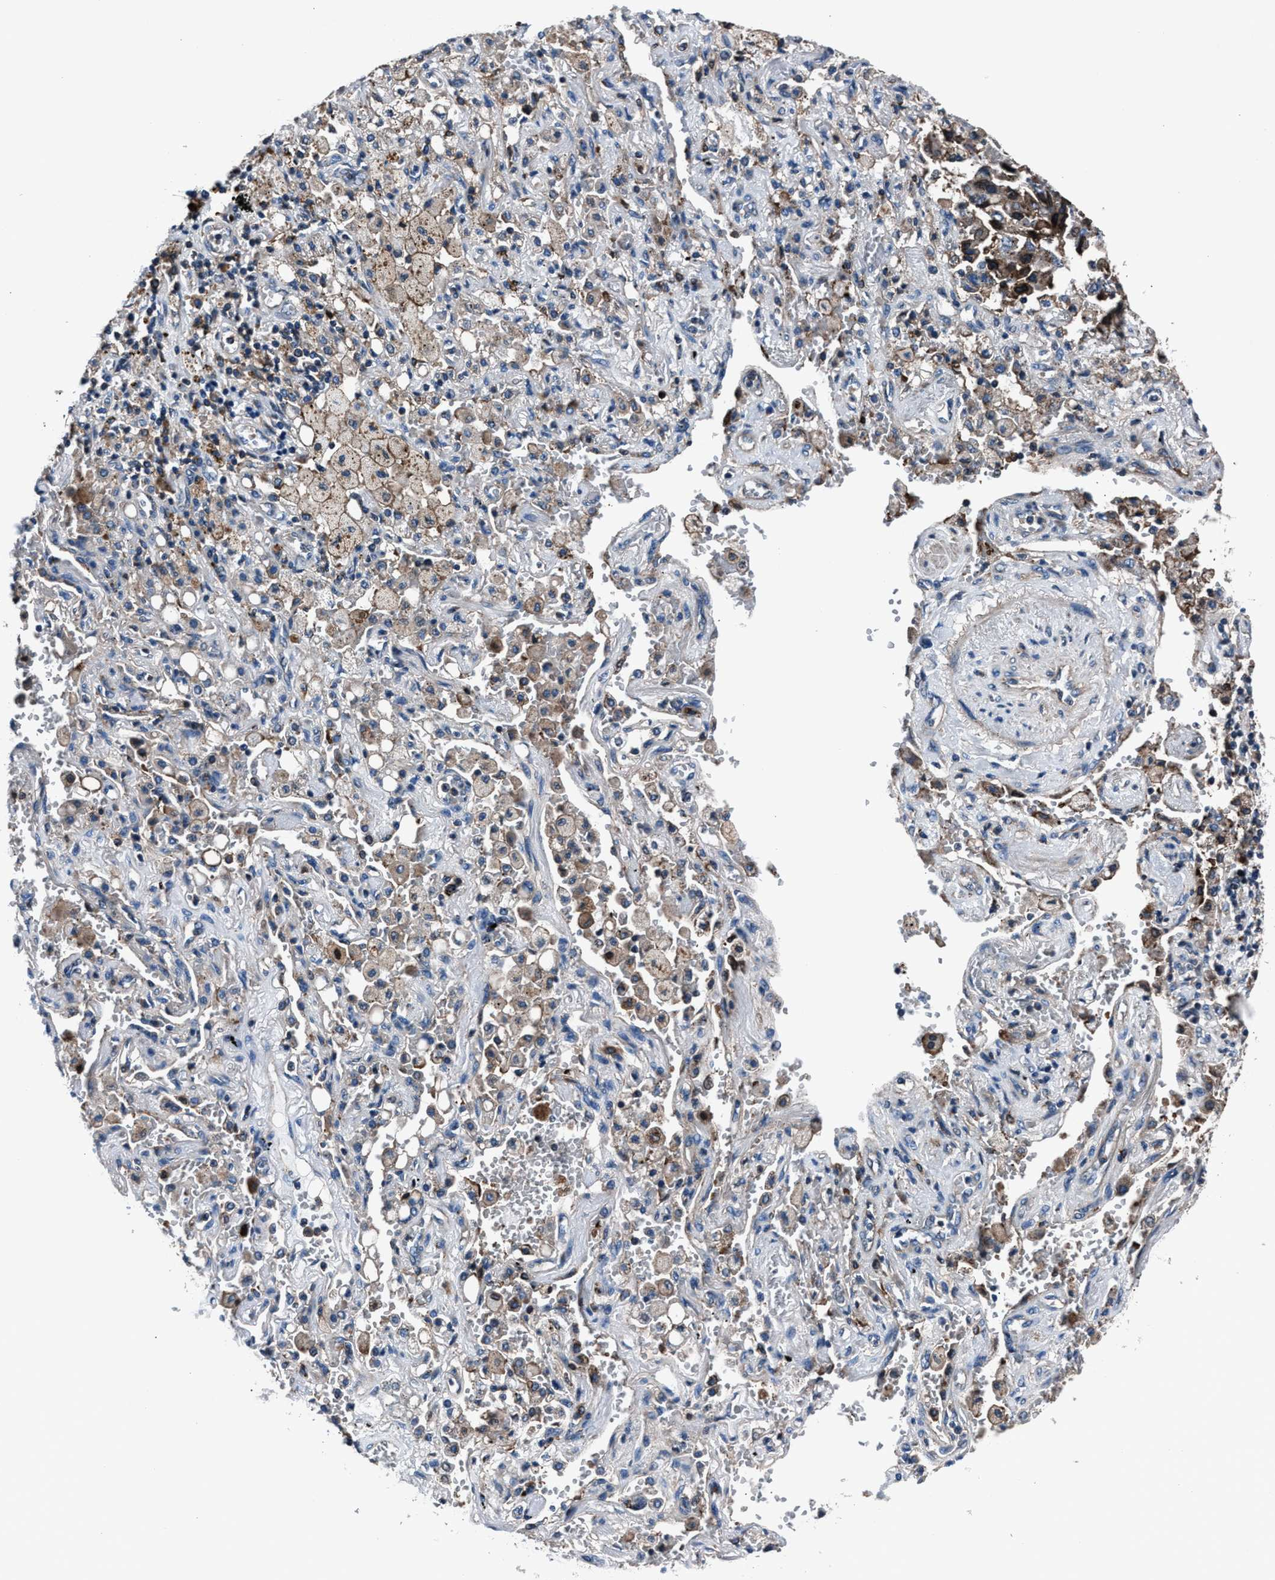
{"staining": {"intensity": "moderate", "quantity": "<25%", "location": "cytoplasmic/membranous"}, "tissue": "lung cancer", "cell_type": "Tumor cells", "image_type": "cancer", "snomed": [{"axis": "morphology", "description": "Adenocarcinoma, NOS"}, {"axis": "topography", "description": "Lung"}], "caption": "A brown stain highlights moderate cytoplasmic/membranous positivity of a protein in human lung cancer (adenocarcinoma) tumor cells.", "gene": "MFSD11", "patient": {"sex": "female", "age": 65}}